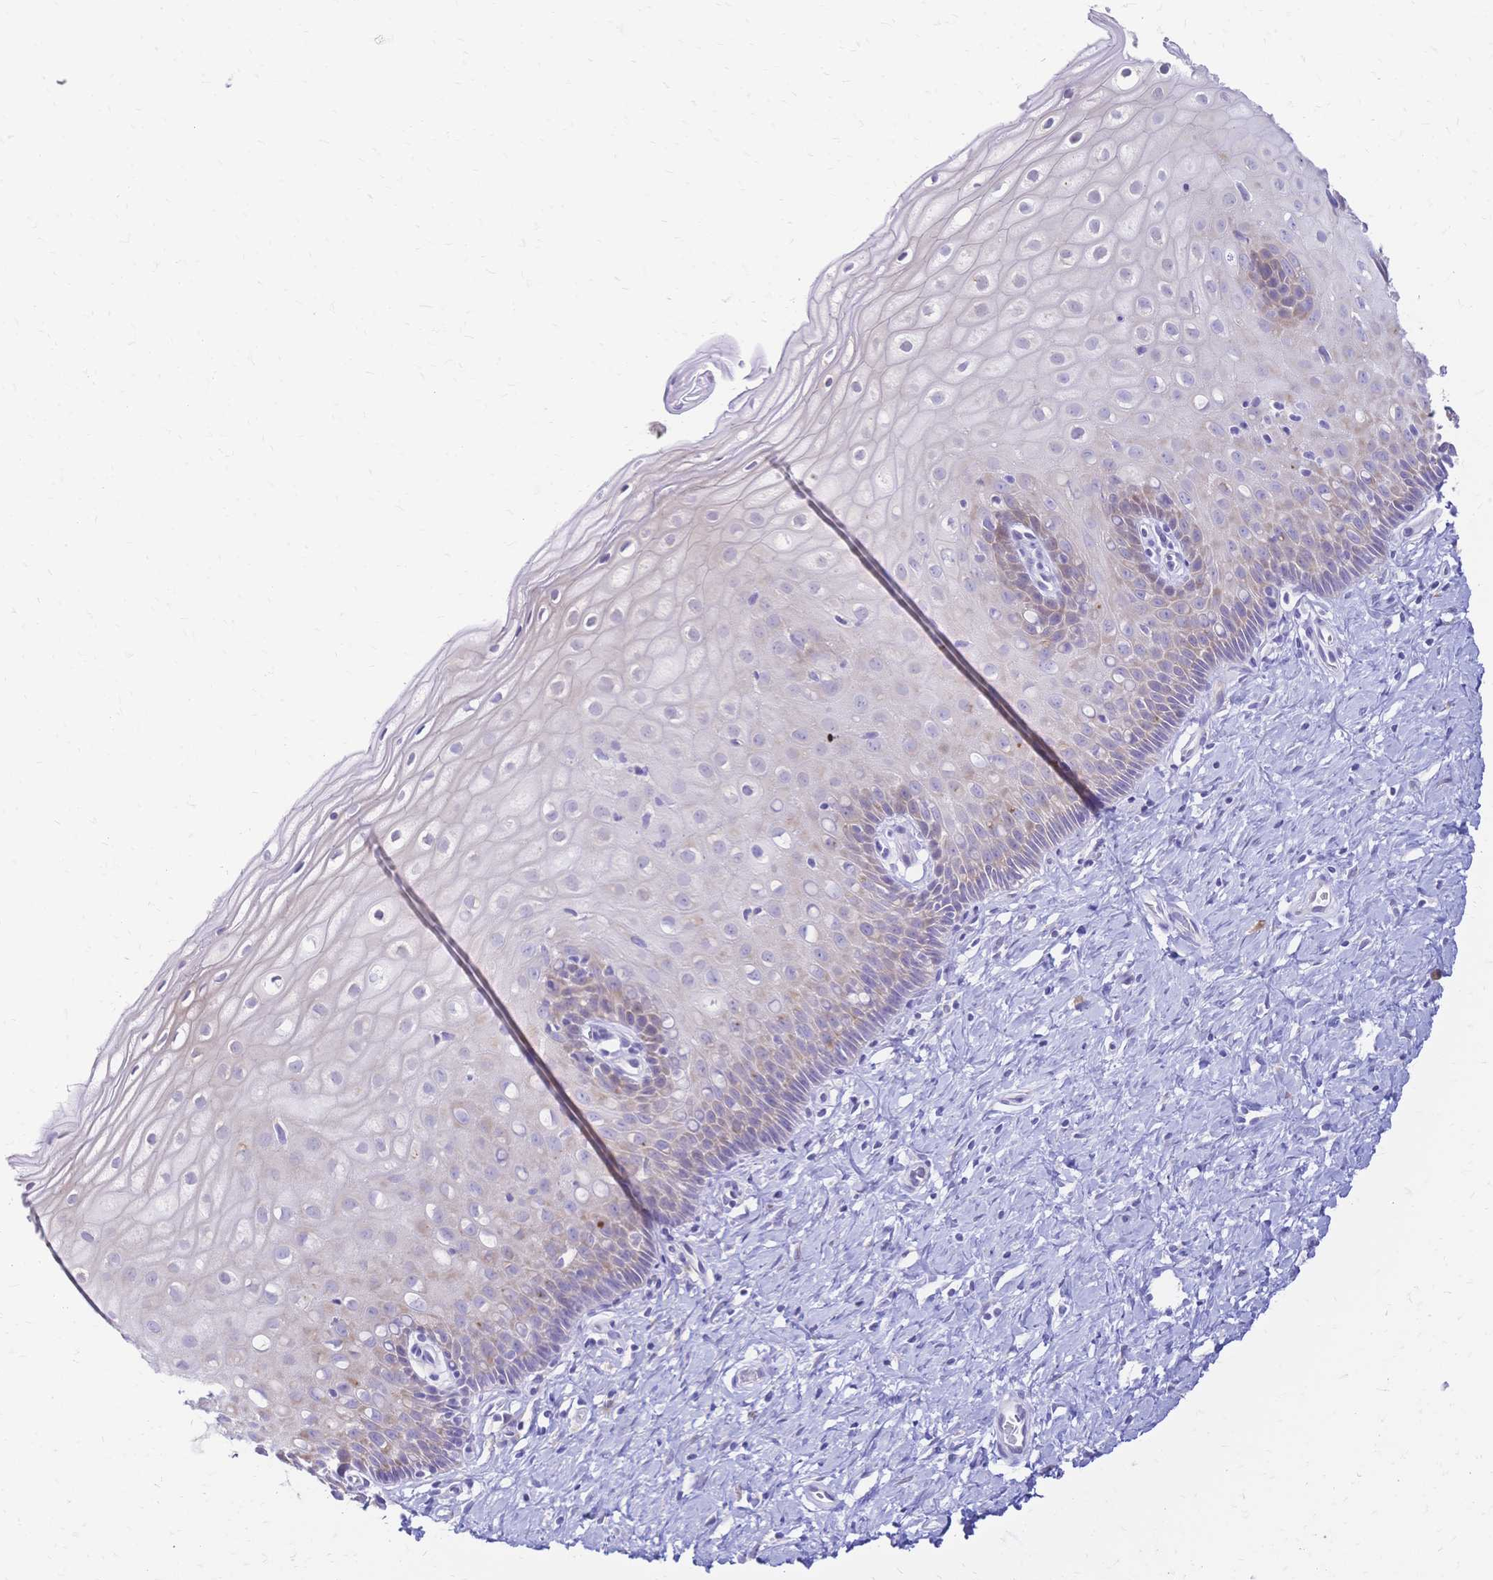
{"staining": {"intensity": "negative", "quantity": "none", "location": "none"}, "tissue": "cervix", "cell_type": "Glandular cells", "image_type": "normal", "snomed": [{"axis": "morphology", "description": "Normal tissue, NOS"}, {"axis": "topography", "description": "Cervix"}], "caption": "The IHC histopathology image has no significant expression in glandular cells of cervix.", "gene": "GRB7", "patient": {"sex": "female", "age": 37}}